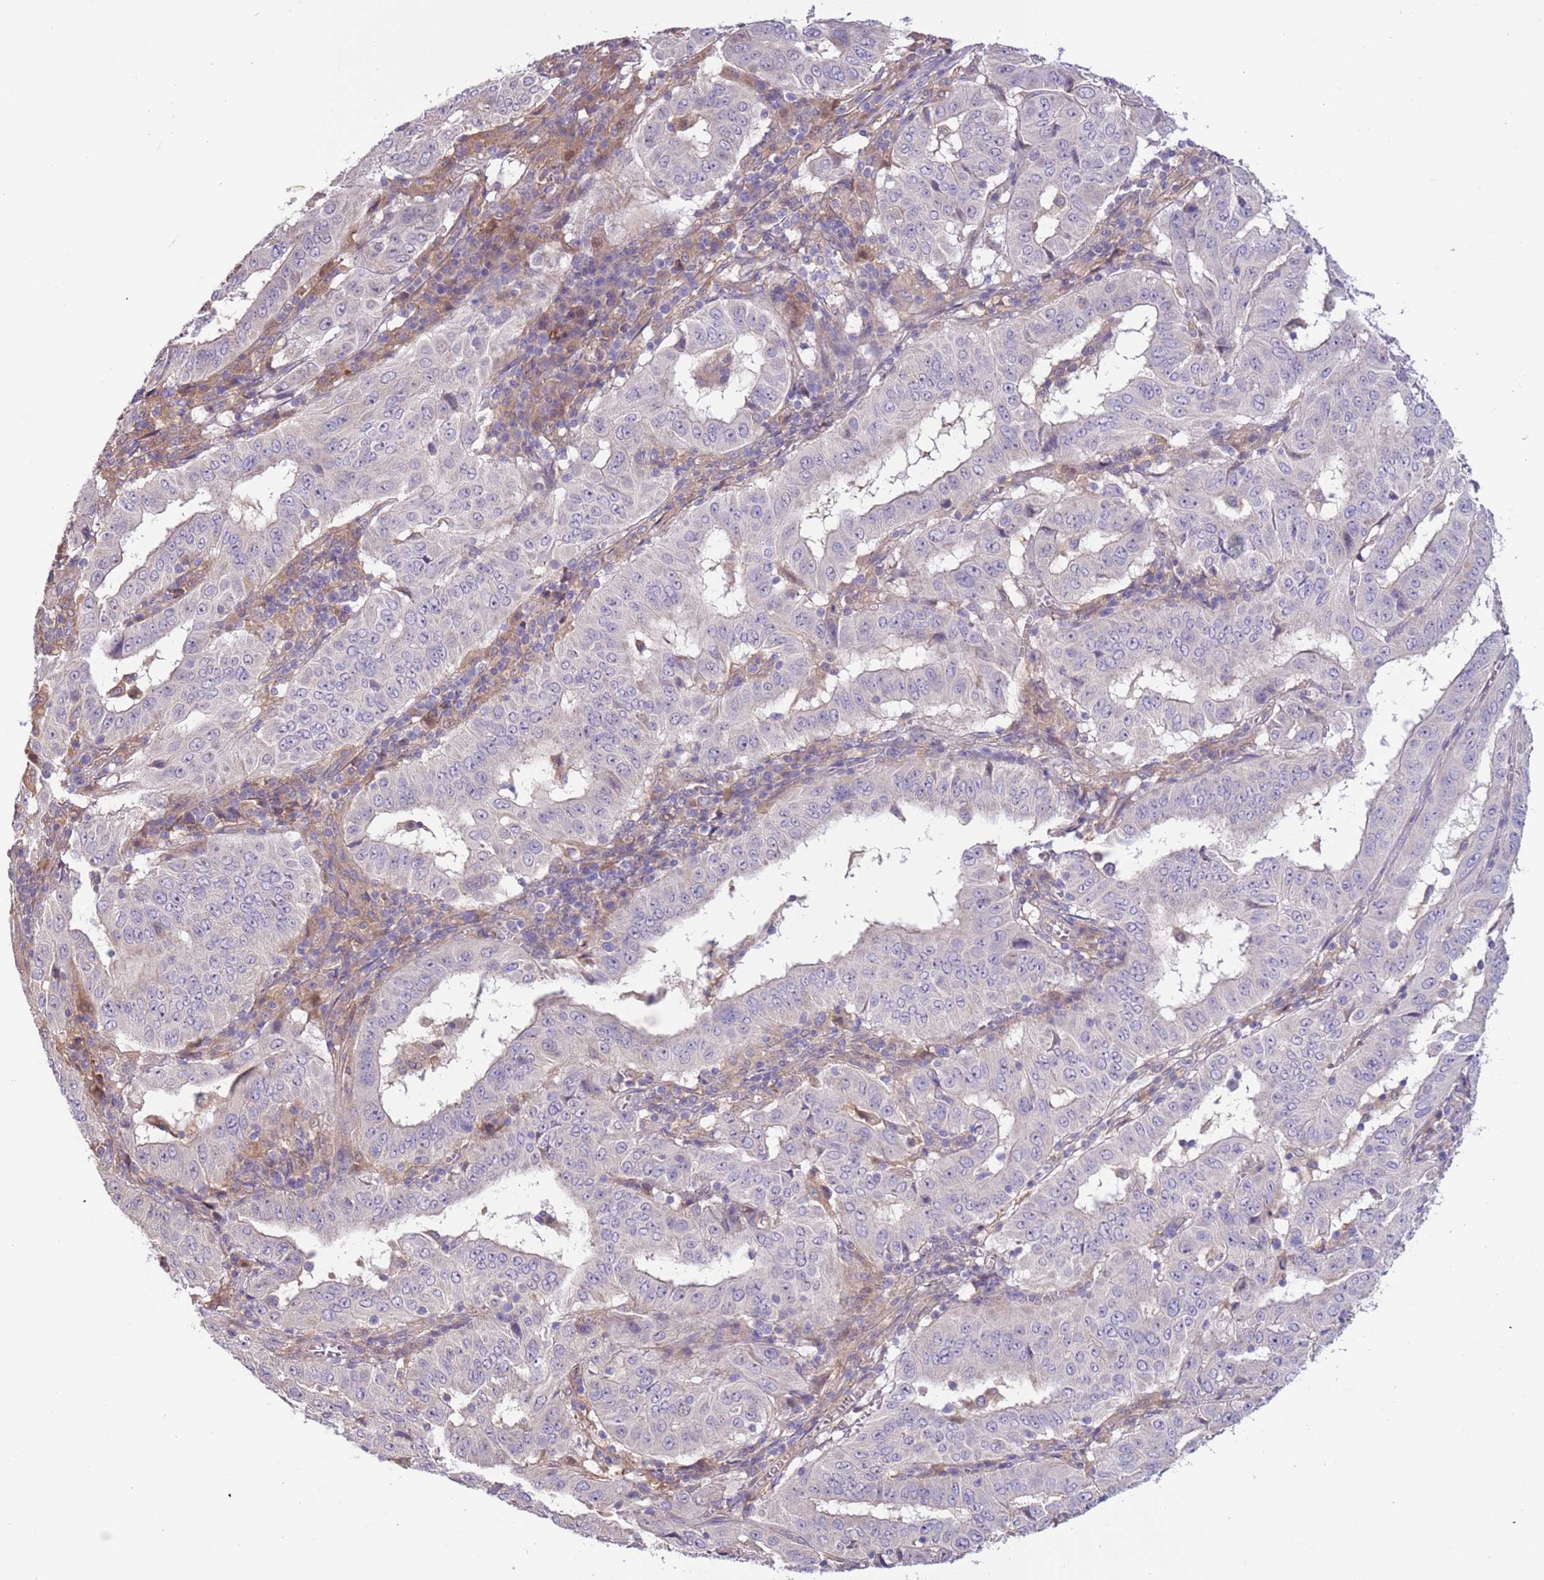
{"staining": {"intensity": "negative", "quantity": "none", "location": "none"}, "tissue": "pancreatic cancer", "cell_type": "Tumor cells", "image_type": "cancer", "snomed": [{"axis": "morphology", "description": "Adenocarcinoma, NOS"}, {"axis": "topography", "description": "Pancreas"}], "caption": "This is an immunohistochemistry (IHC) histopathology image of human adenocarcinoma (pancreatic). There is no expression in tumor cells.", "gene": "CABYR", "patient": {"sex": "male", "age": 63}}